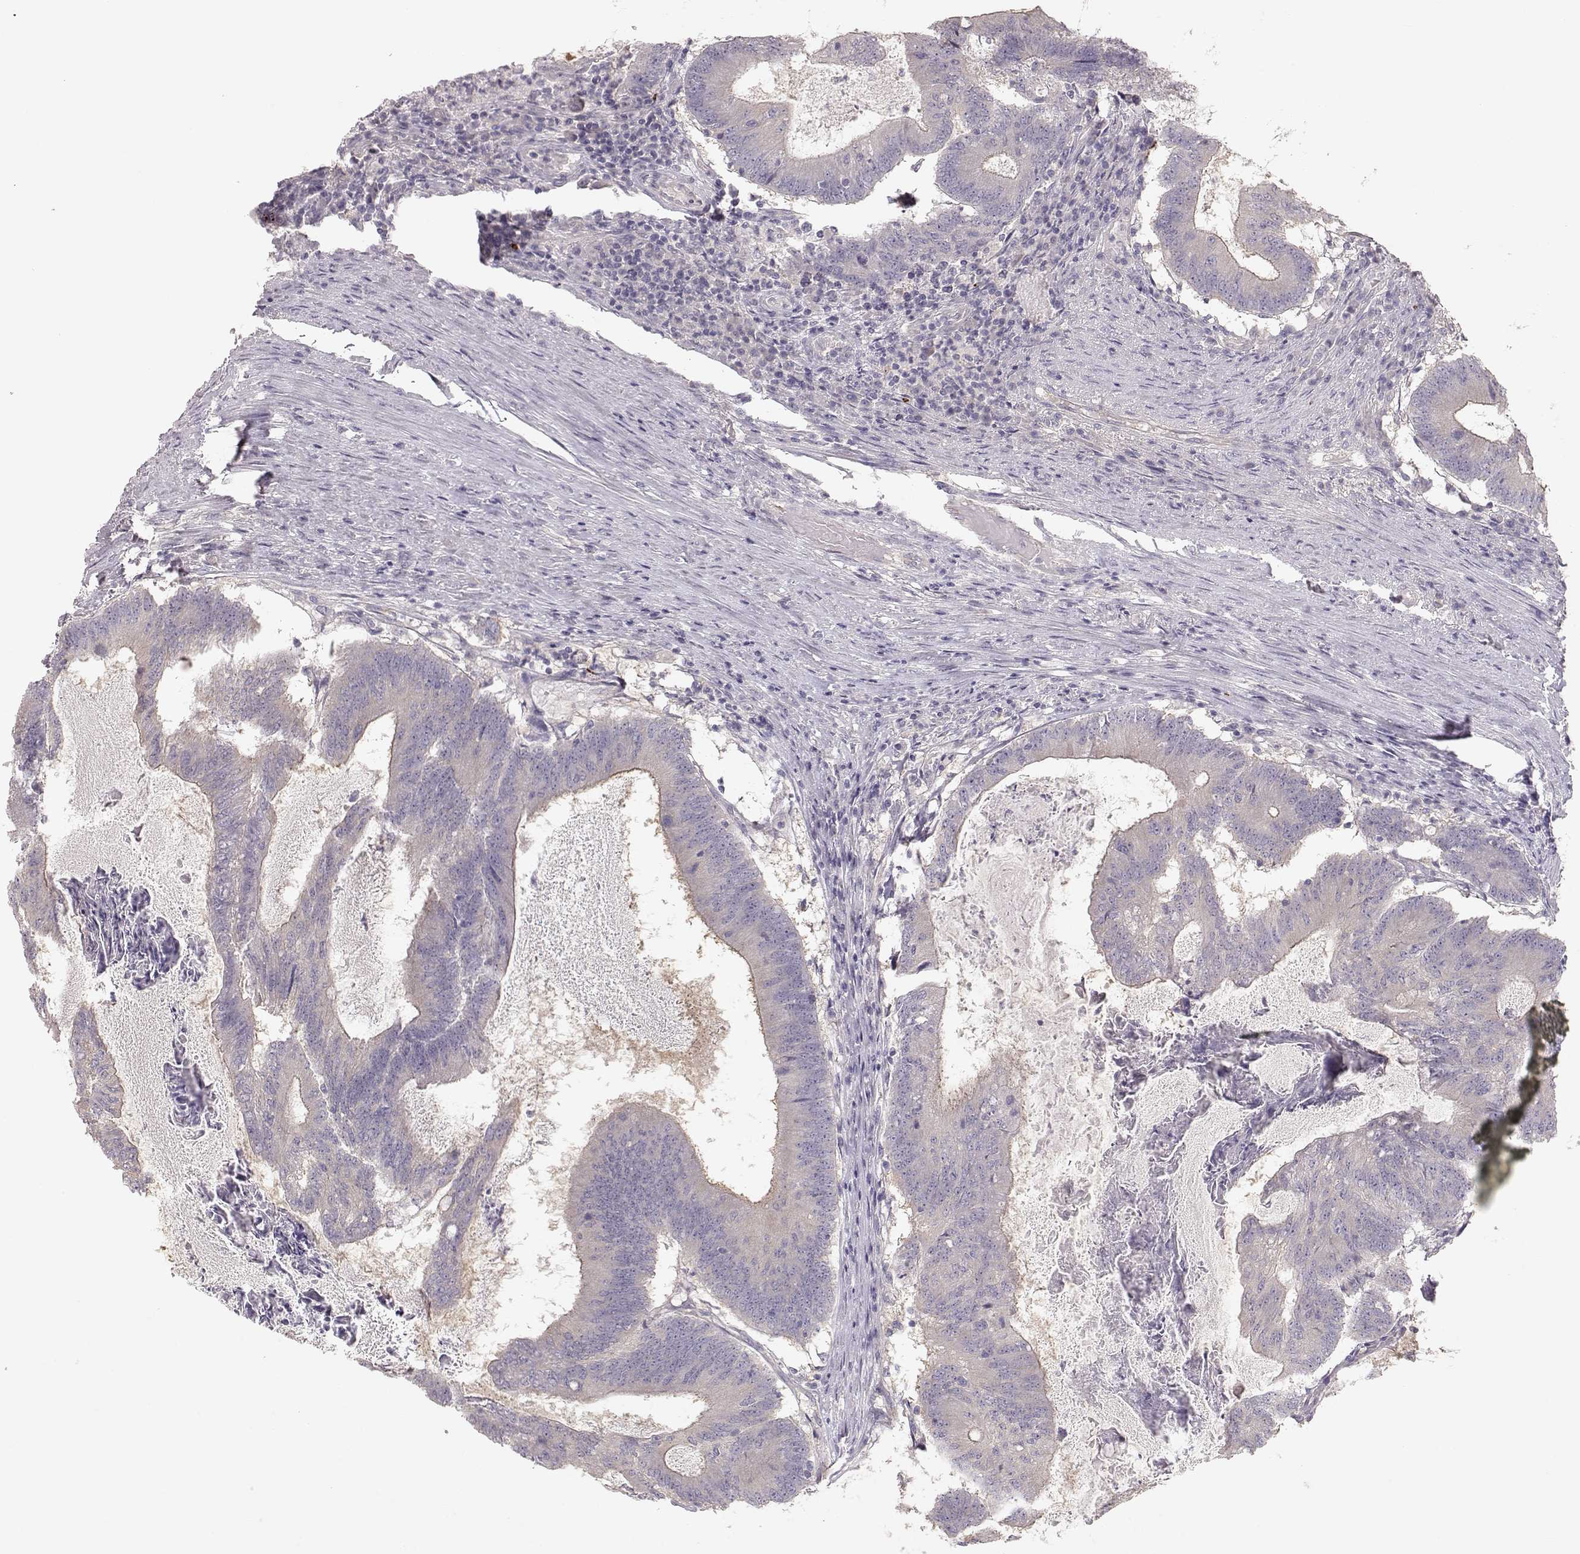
{"staining": {"intensity": "negative", "quantity": "none", "location": "none"}, "tissue": "colorectal cancer", "cell_type": "Tumor cells", "image_type": "cancer", "snomed": [{"axis": "morphology", "description": "Adenocarcinoma, NOS"}, {"axis": "topography", "description": "Colon"}], "caption": "IHC of colorectal cancer displays no positivity in tumor cells.", "gene": "ARHGAP8", "patient": {"sex": "female", "age": 70}}